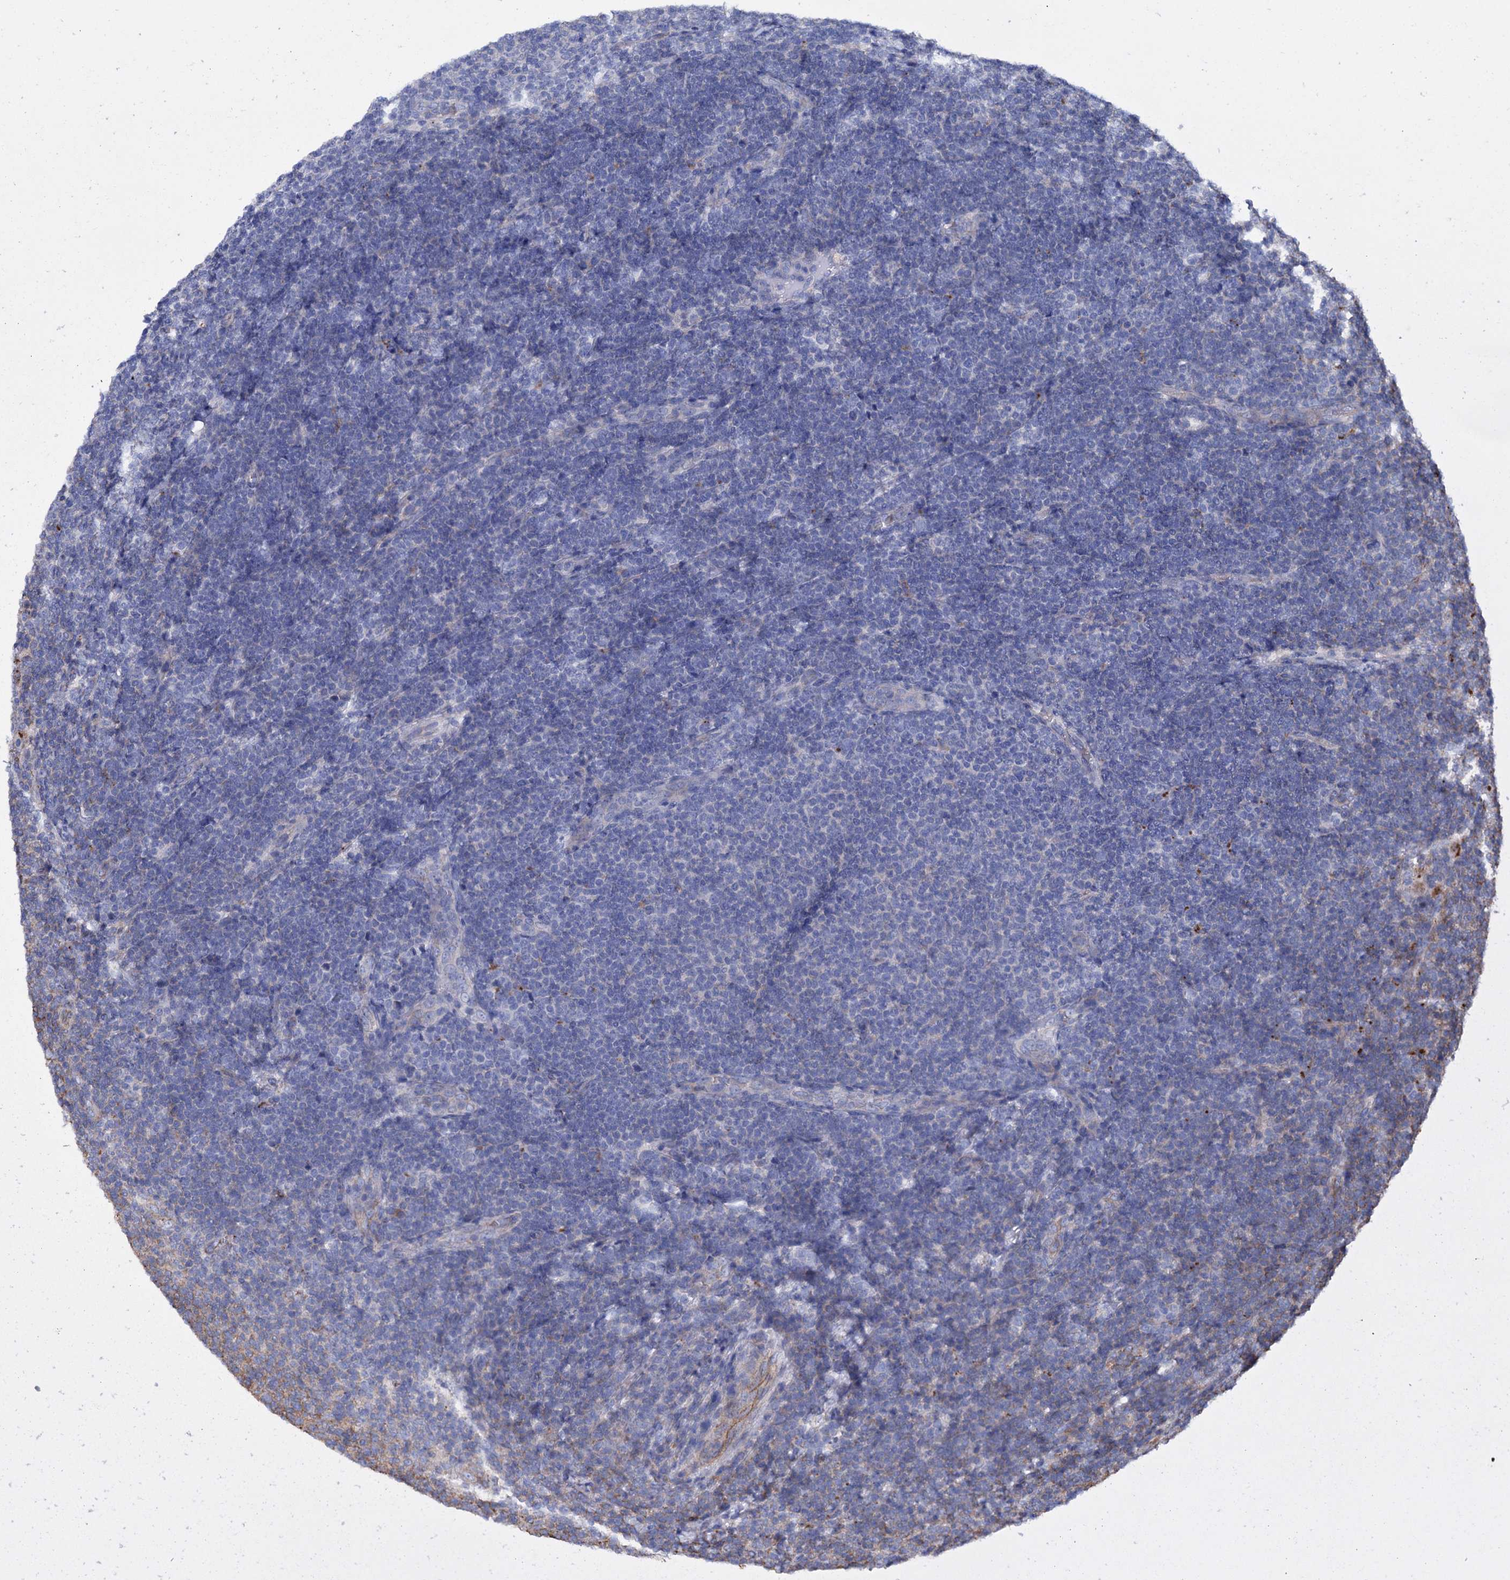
{"staining": {"intensity": "negative", "quantity": "none", "location": "none"}, "tissue": "lymphoma", "cell_type": "Tumor cells", "image_type": "cancer", "snomed": [{"axis": "morphology", "description": "Malignant lymphoma, non-Hodgkin's type, Low grade"}, {"axis": "topography", "description": "Lymph node"}], "caption": "High magnification brightfield microscopy of low-grade malignant lymphoma, non-Hodgkin's type stained with DAB (3,3'-diaminobenzidine) (brown) and counterstained with hematoxylin (blue): tumor cells show no significant staining. (DAB IHC with hematoxylin counter stain).", "gene": "SCPEP1", "patient": {"sex": "male", "age": 66}}